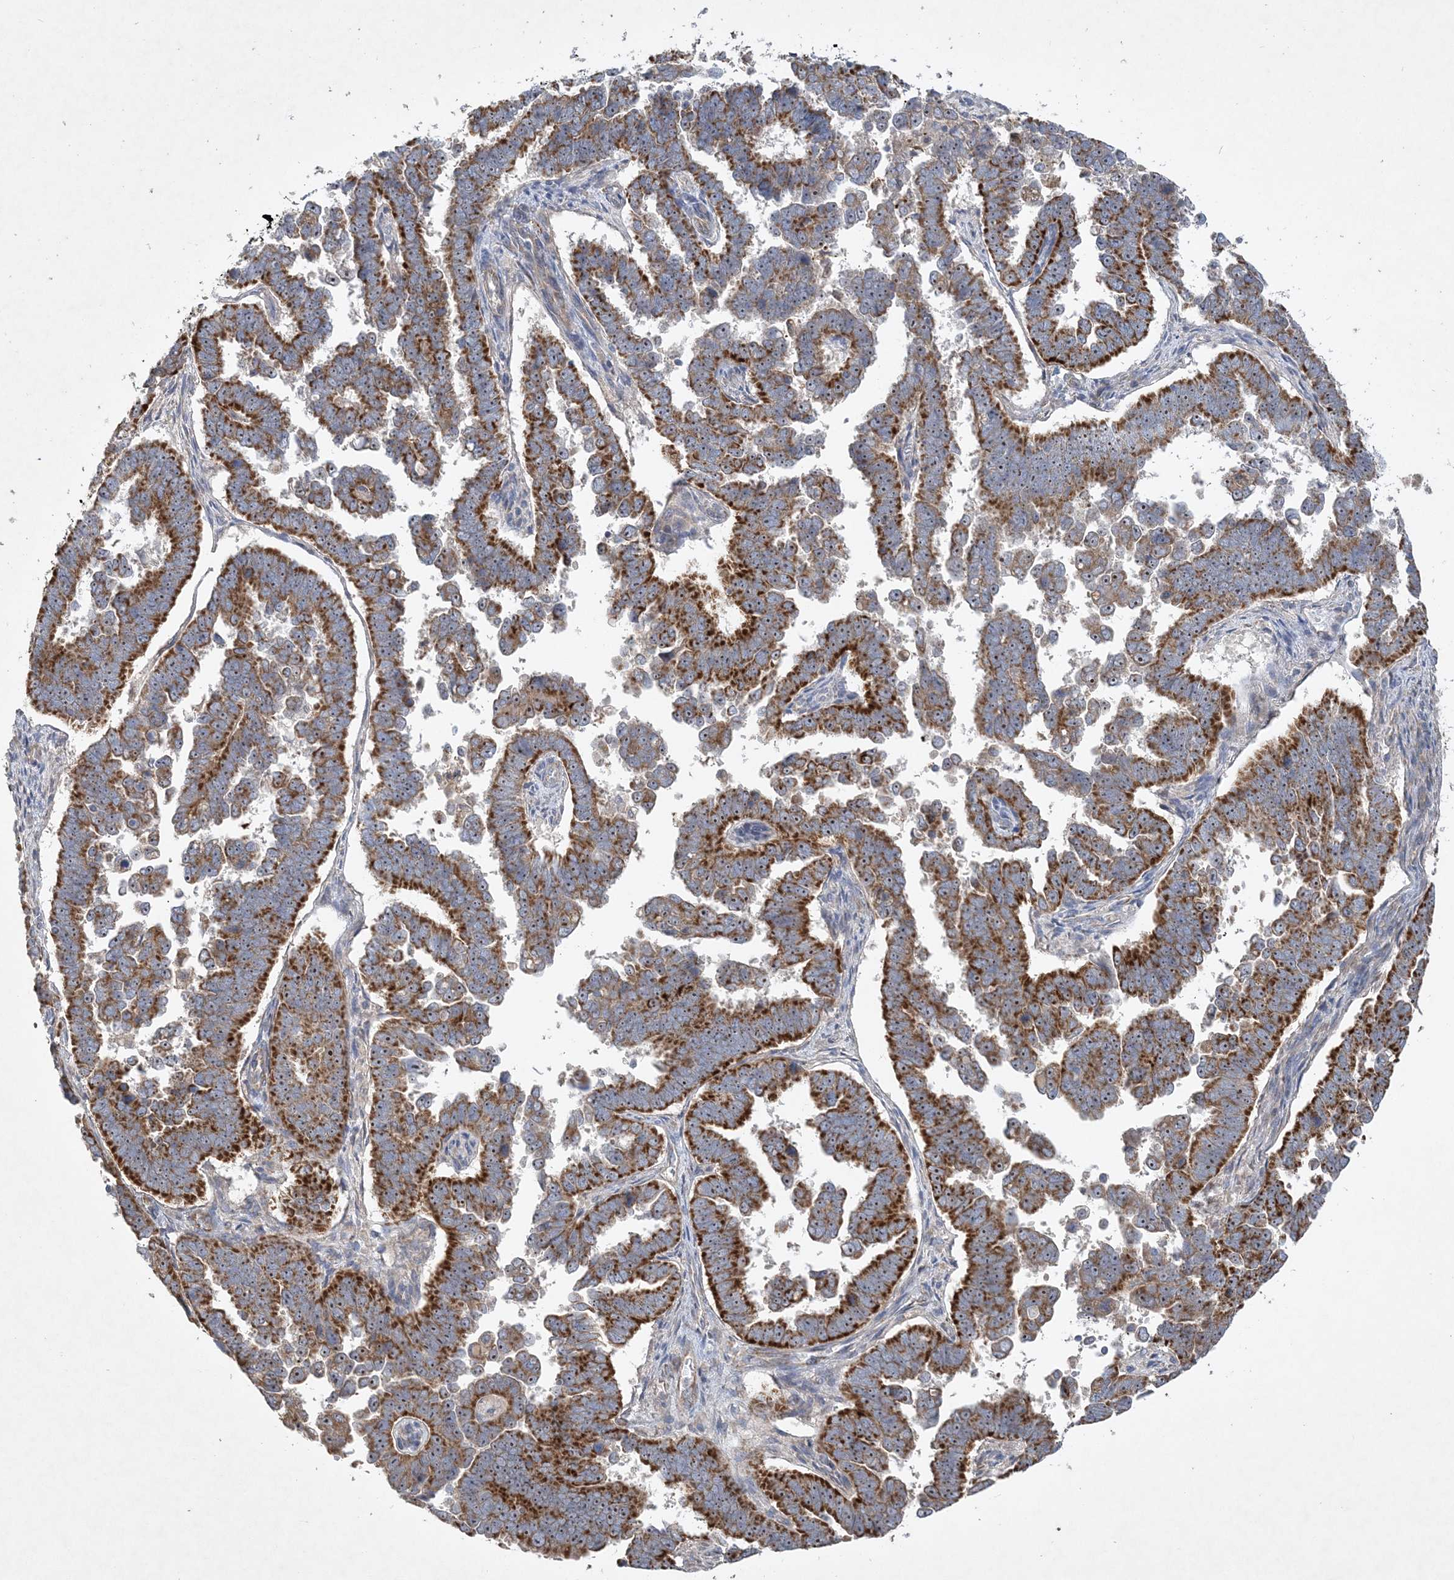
{"staining": {"intensity": "strong", "quantity": ">75%", "location": "cytoplasmic/membranous,nuclear"}, "tissue": "endometrial cancer", "cell_type": "Tumor cells", "image_type": "cancer", "snomed": [{"axis": "morphology", "description": "Adenocarcinoma, NOS"}, {"axis": "topography", "description": "Endometrium"}], "caption": "Immunohistochemical staining of endometrial cancer (adenocarcinoma) demonstrates high levels of strong cytoplasmic/membranous and nuclear expression in approximately >75% of tumor cells.", "gene": "FEZ2", "patient": {"sex": "female", "age": 75}}